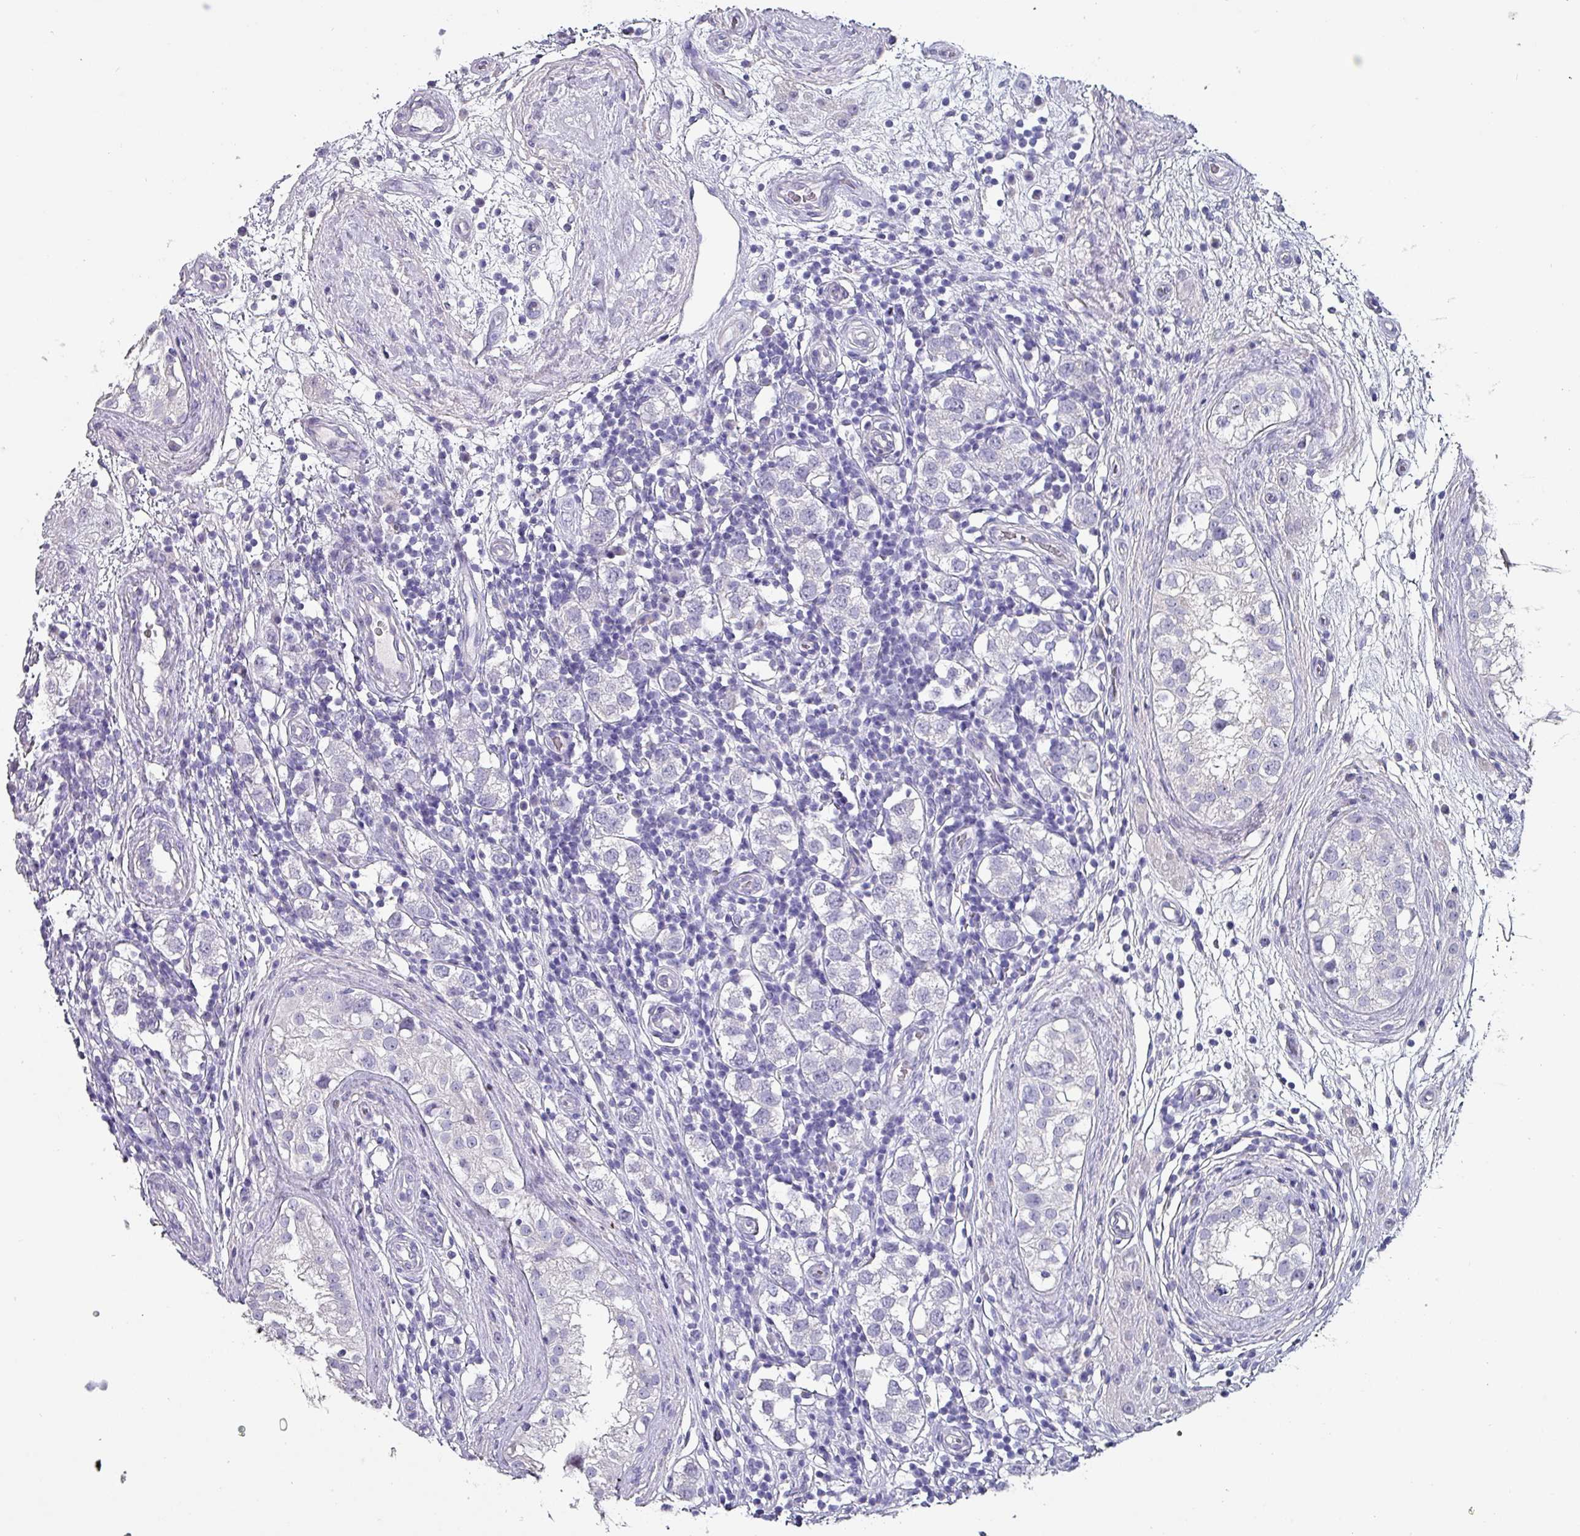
{"staining": {"intensity": "negative", "quantity": "none", "location": "none"}, "tissue": "testis cancer", "cell_type": "Tumor cells", "image_type": "cancer", "snomed": [{"axis": "morphology", "description": "Seminoma, NOS"}, {"axis": "topography", "description": "Testis"}], "caption": "This is a micrograph of immunohistochemistry (IHC) staining of testis cancer (seminoma), which shows no expression in tumor cells.", "gene": "INS-IGF2", "patient": {"sex": "male", "age": 34}}